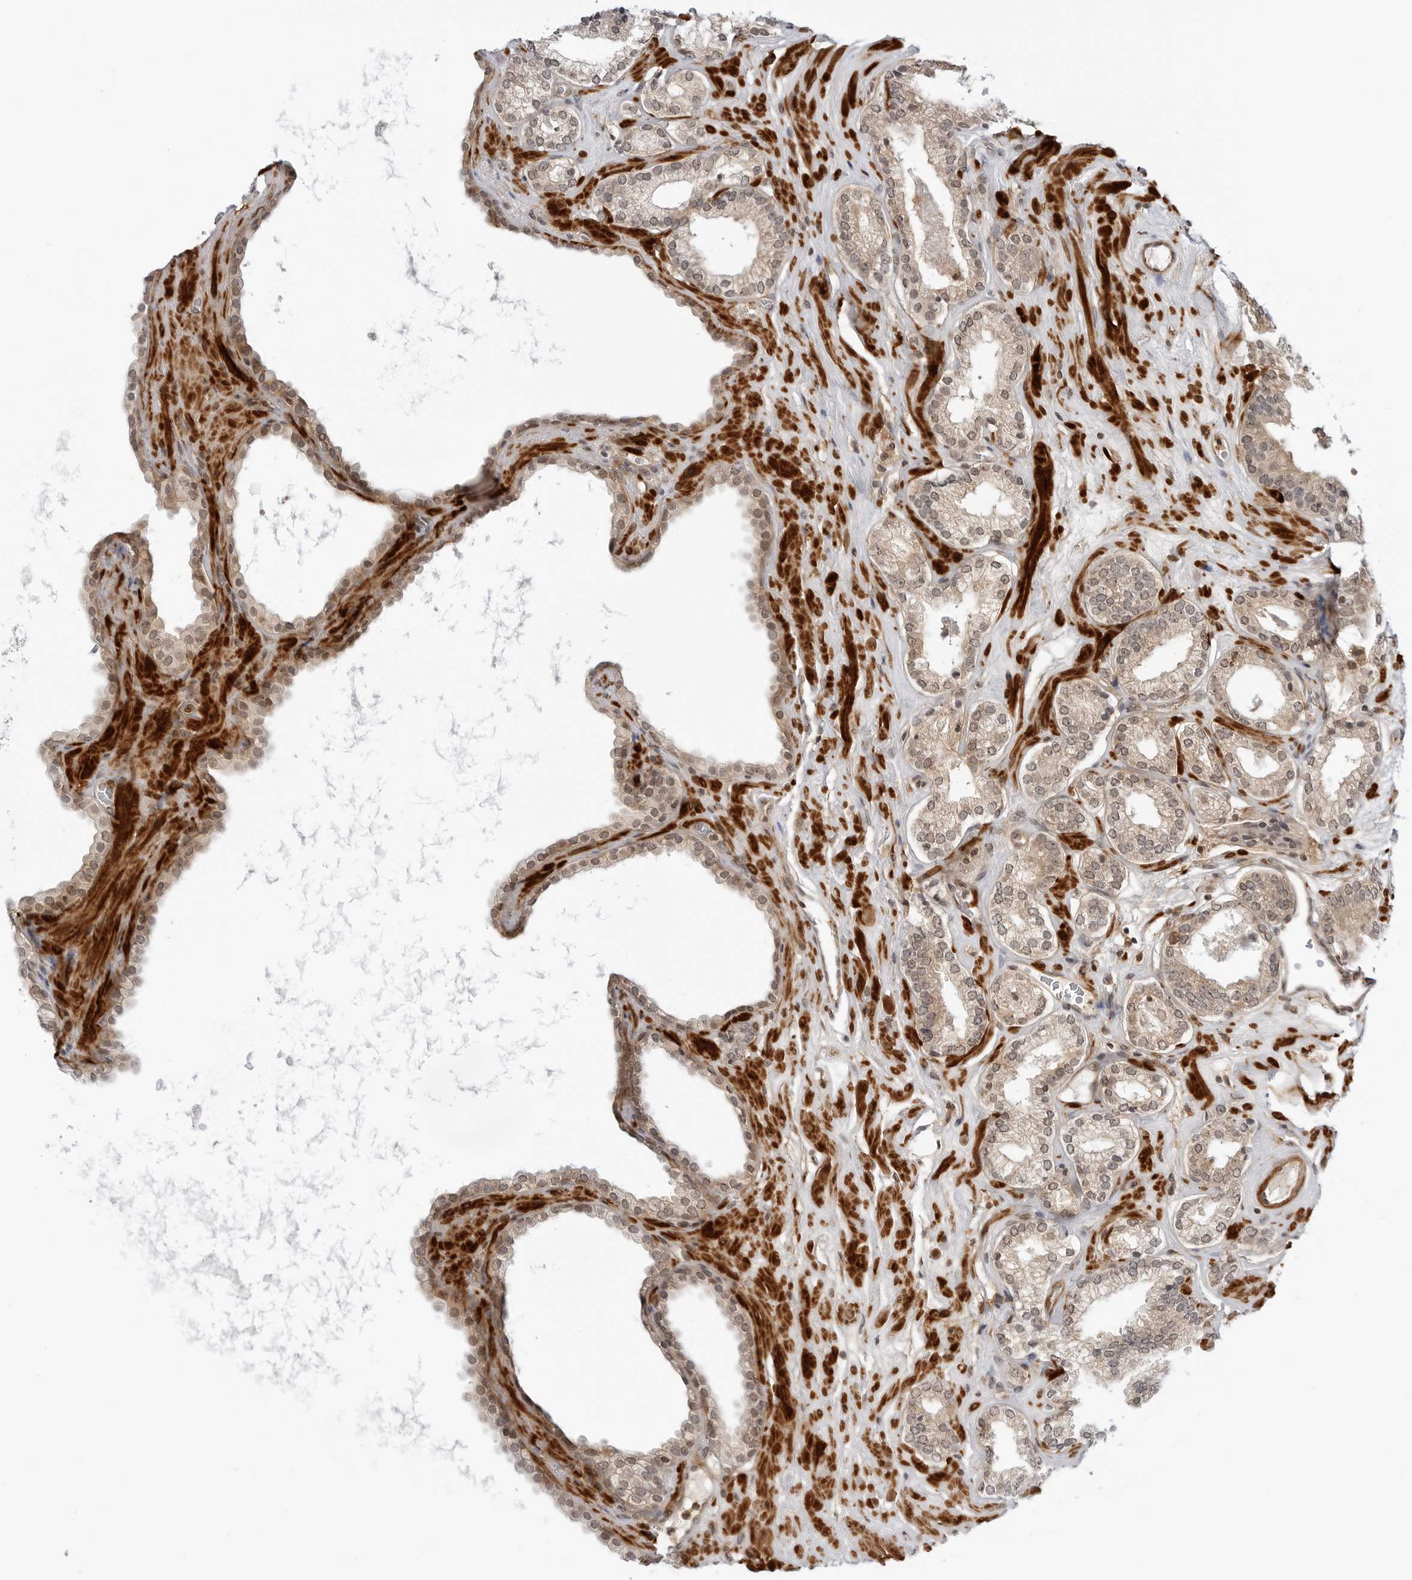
{"staining": {"intensity": "weak", "quantity": ">75%", "location": "cytoplasmic/membranous"}, "tissue": "prostate cancer", "cell_type": "Tumor cells", "image_type": "cancer", "snomed": [{"axis": "morphology", "description": "Adenocarcinoma, Low grade"}, {"axis": "topography", "description": "Prostate"}], "caption": "Immunohistochemical staining of prostate cancer (adenocarcinoma (low-grade)) reveals weak cytoplasmic/membranous protein staining in about >75% of tumor cells. Nuclei are stained in blue.", "gene": "MAP2K5", "patient": {"sex": "male", "age": 62}}